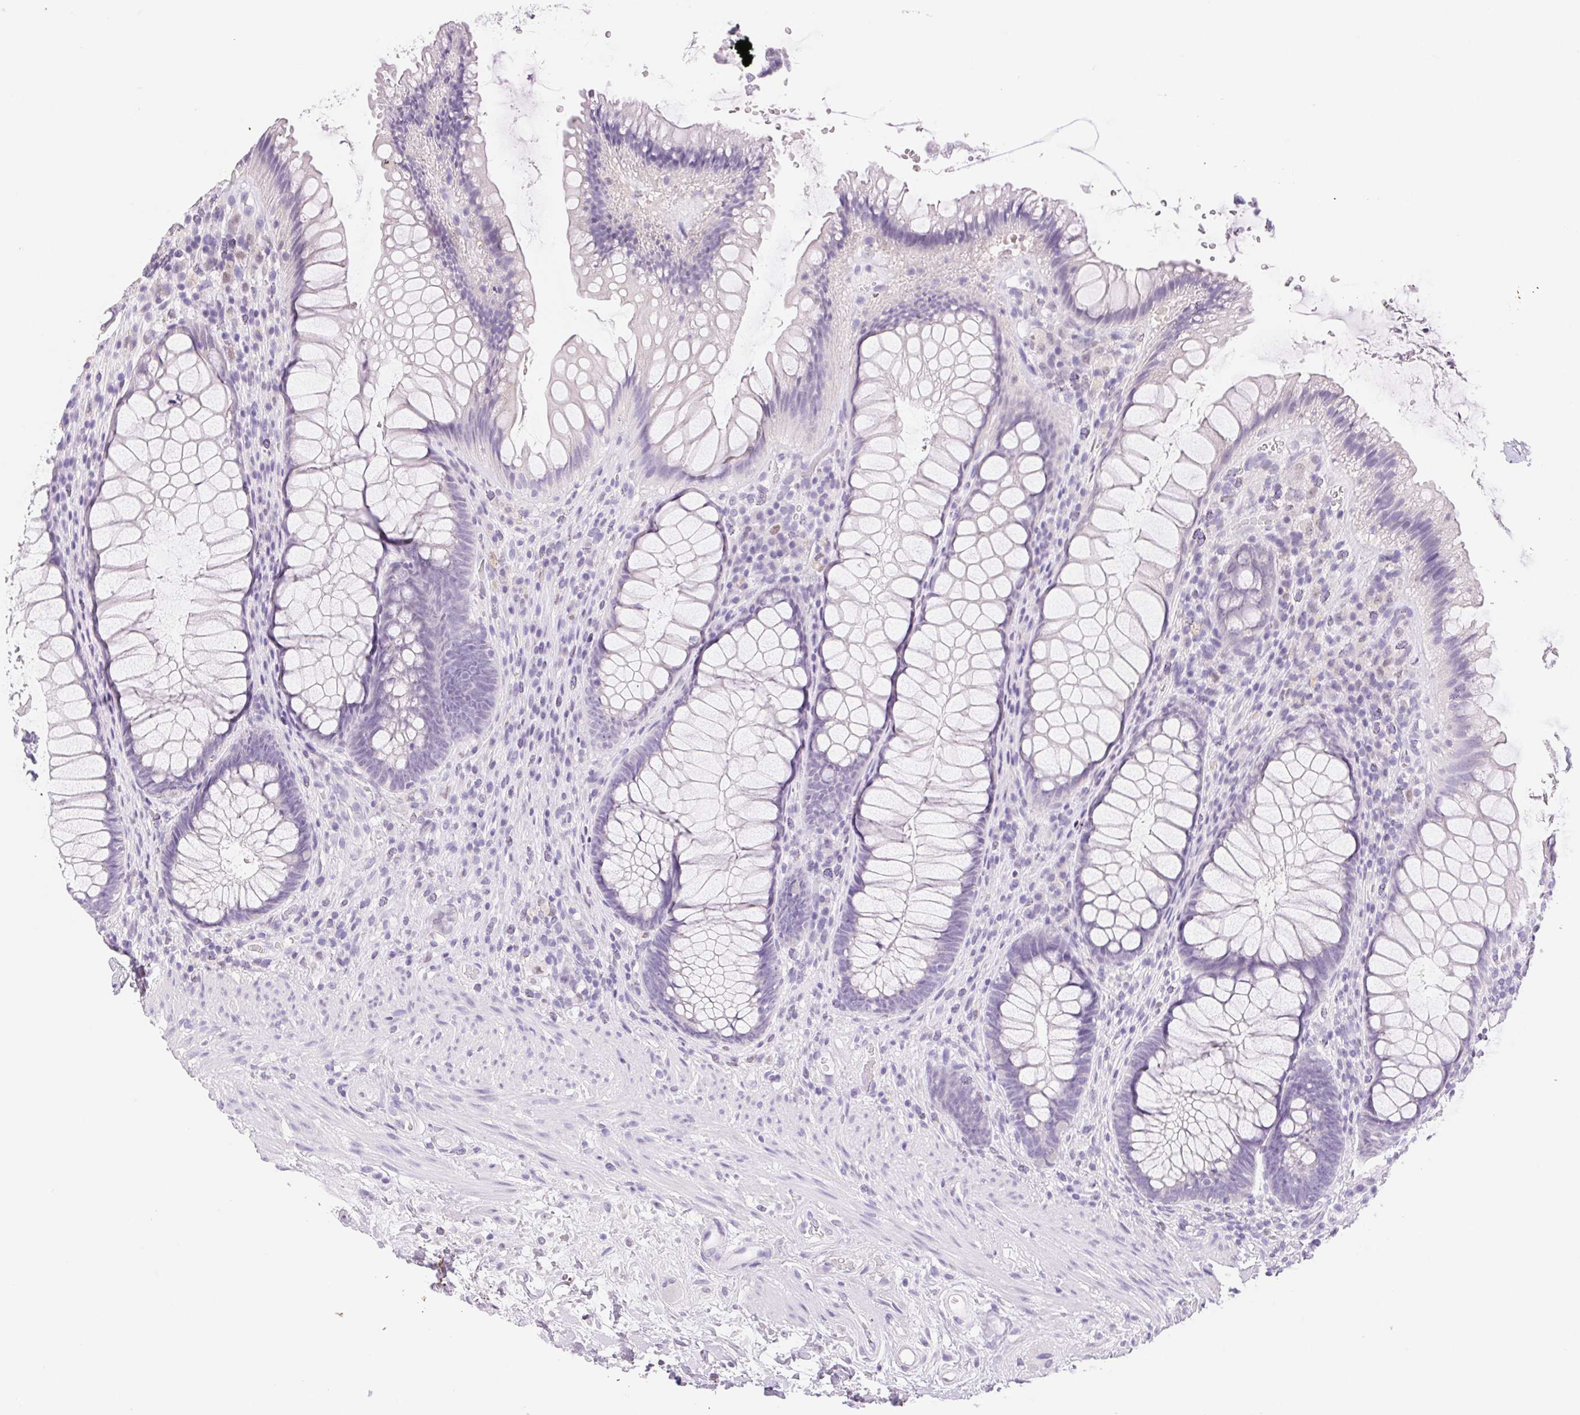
{"staining": {"intensity": "negative", "quantity": "none", "location": "none"}, "tissue": "rectum", "cell_type": "Glandular cells", "image_type": "normal", "snomed": [{"axis": "morphology", "description": "Normal tissue, NOS"}, {"axis": "topography", "description": "Smooth muscle"}, {"axis": "topography", "description": "Rectum"}], "caption": "Micrograph shows no significant protein staining in glandular cells of benign rectum. (Brightfield microscopy of DAB (3,3'-diaminobenzidine) immunohistochemistry at high magnification).", "gene": "ASGR2", "patient": {"sex": "male", "age": 53}}